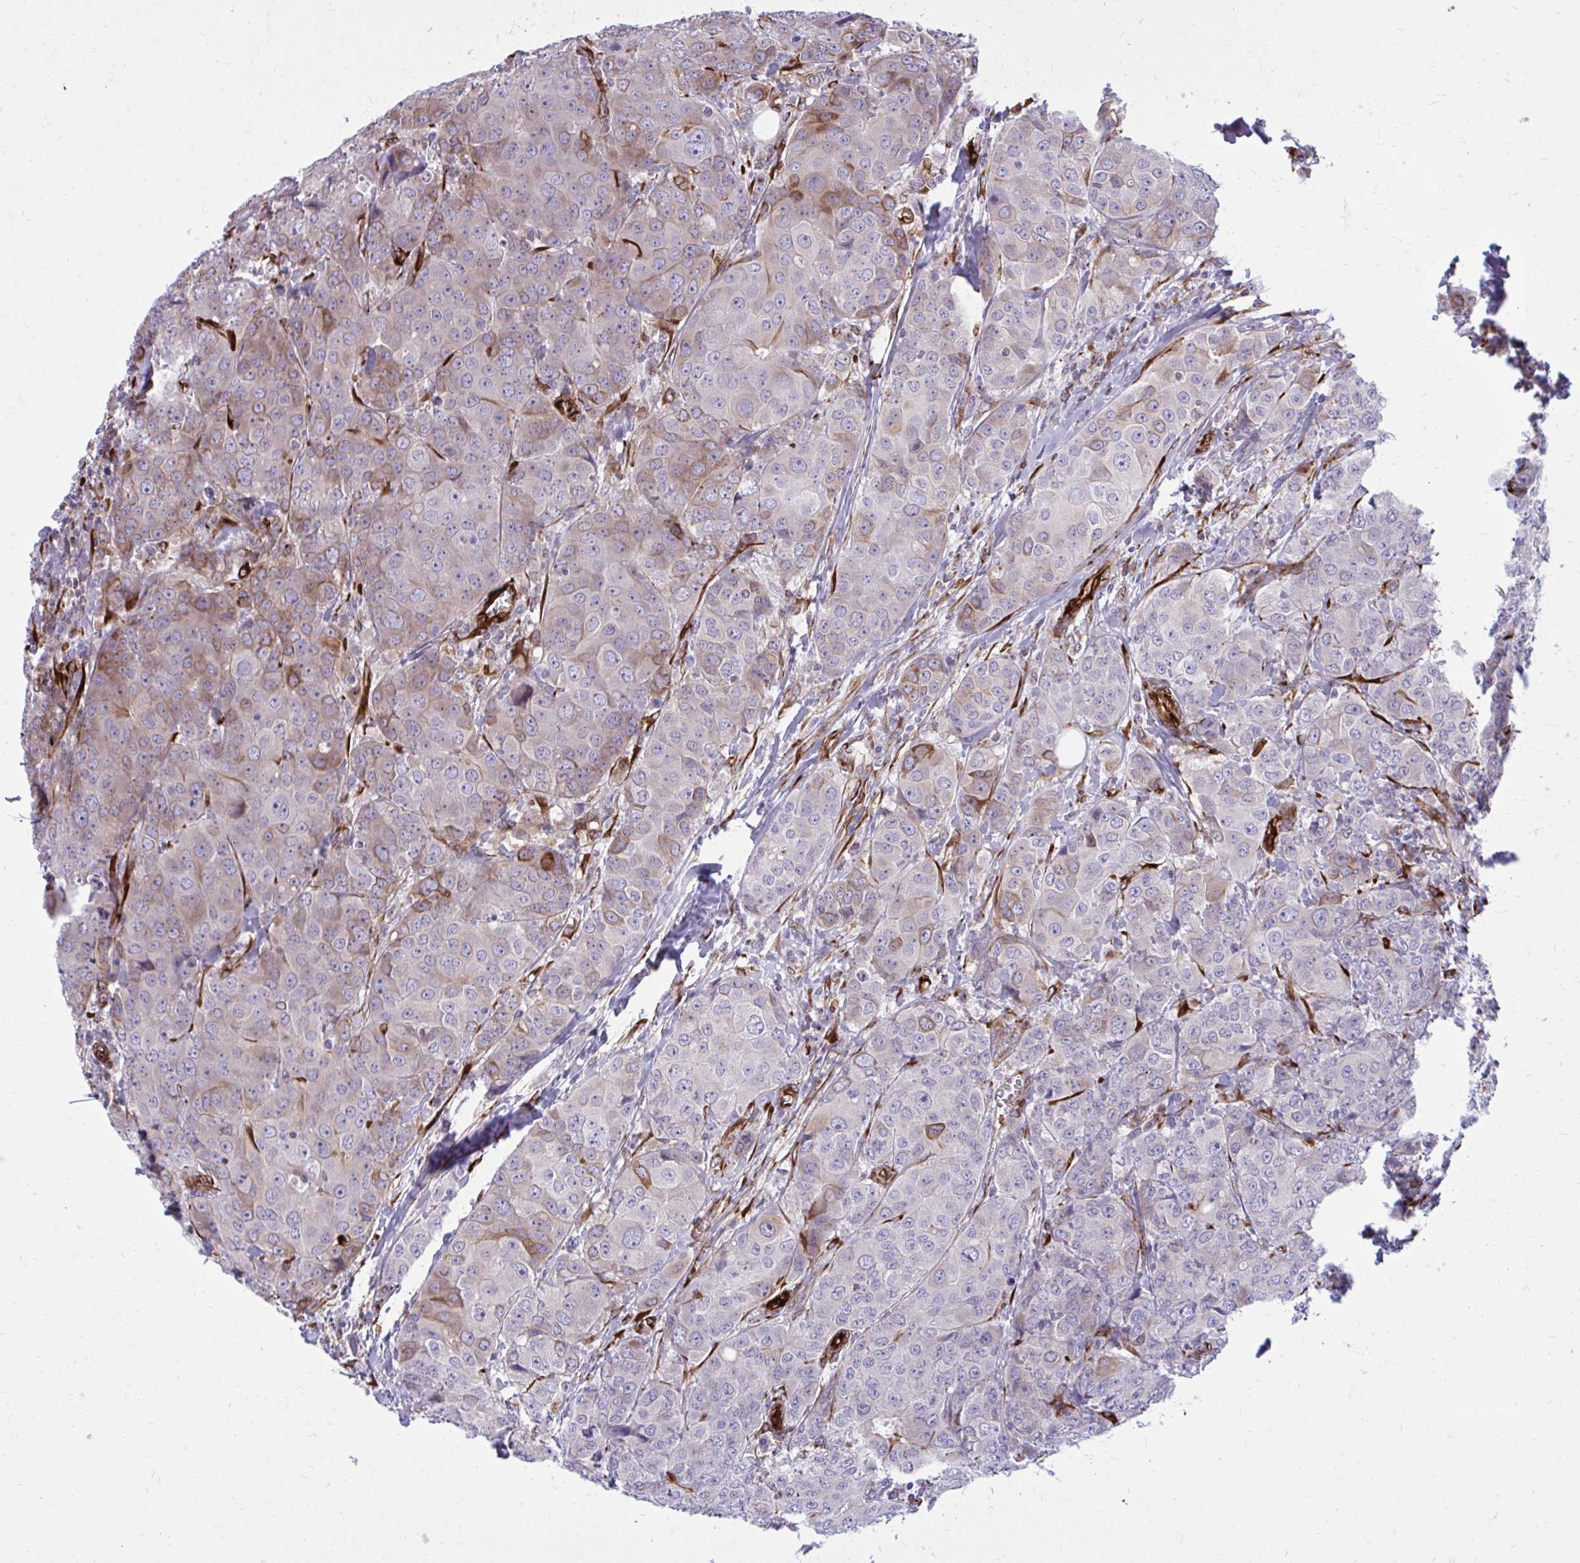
{"staining": {"intensity": "moderate", "quantity": "<25%", "location": "cytoplasmic/membranous"}, "tissue": "breast cancer", "cell_type": "Tumor cells", "image_type": "cancer", "snomed": [{"axis": "morphology", "description": "Duct carcinoma"}, {"axis": "topography", "description": "Breast"}], "caption": "Tumor cells exhibit low levels of moderate cytoplasmic/membranous positivity in approximately <25% of cells in breast invasive ductal carcinoma. Nuclei are stained in blue.", "gene": "BEND5", "patient": {"sex": "female", "age": 43}}